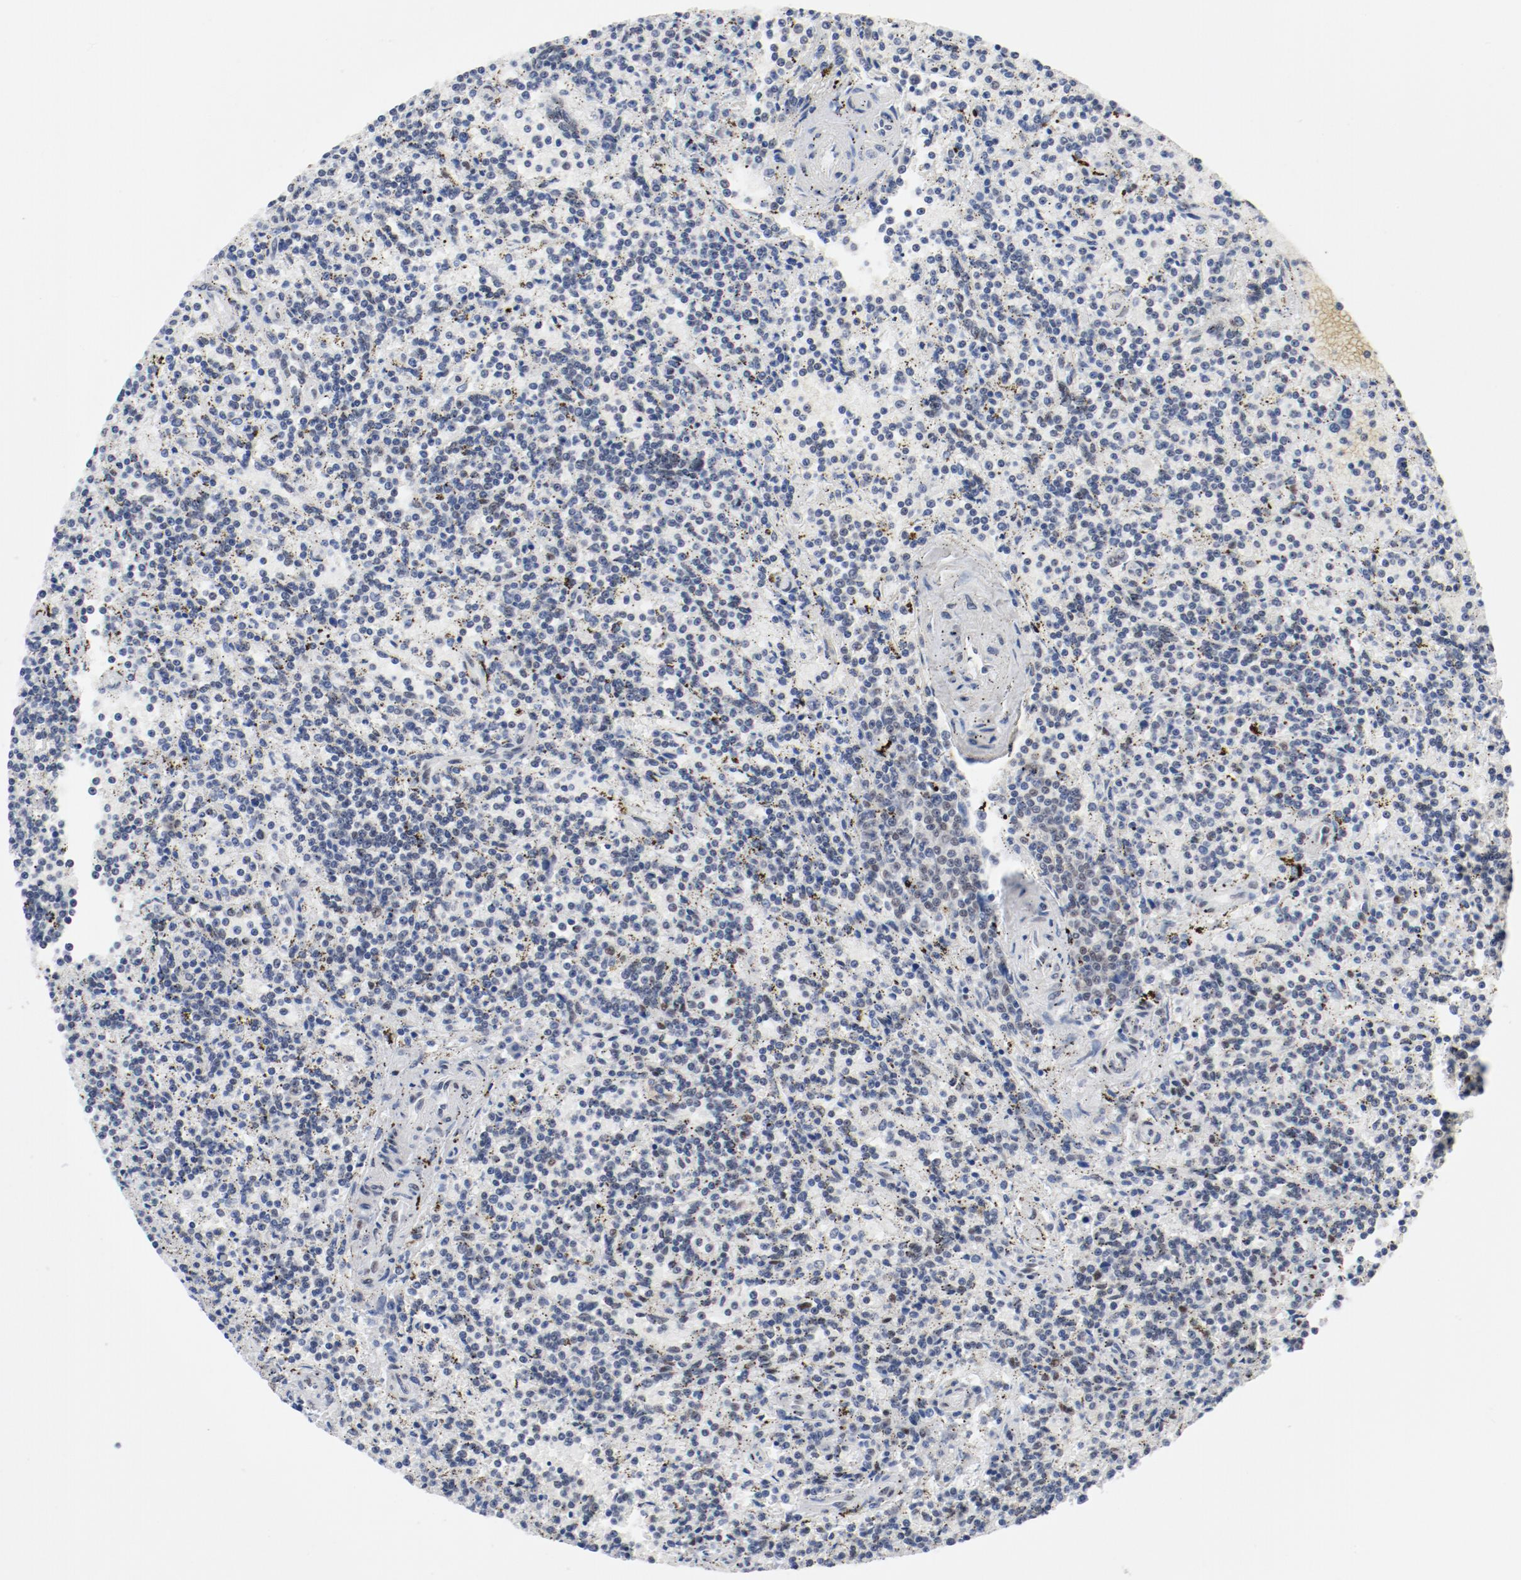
{"staining": {"intensity": "moderate", "quantity": "<25%", "location": "nuclear"}, "tissue": "lymphoma", "cell_type": "Tumor cells", "image_type": "cancer", "snomed": [{"axis": "morphology", "description": "Malignant lymphoma, non-Hodgkin's type, Low grade"}, {"axis": "topography", "description": "Spleen"}], "caption": "Malignant lymphoma, non-Hodgkin's type (low-grade) tissue demonstrates moderate nuclear expression in approximately <25% of tumor cells, visualized by immunohistochemistry. (IHC, brightfield microscopy, high magnification).", "gene": "ARNT", "patient": {"sex": "male", "age": 73}}